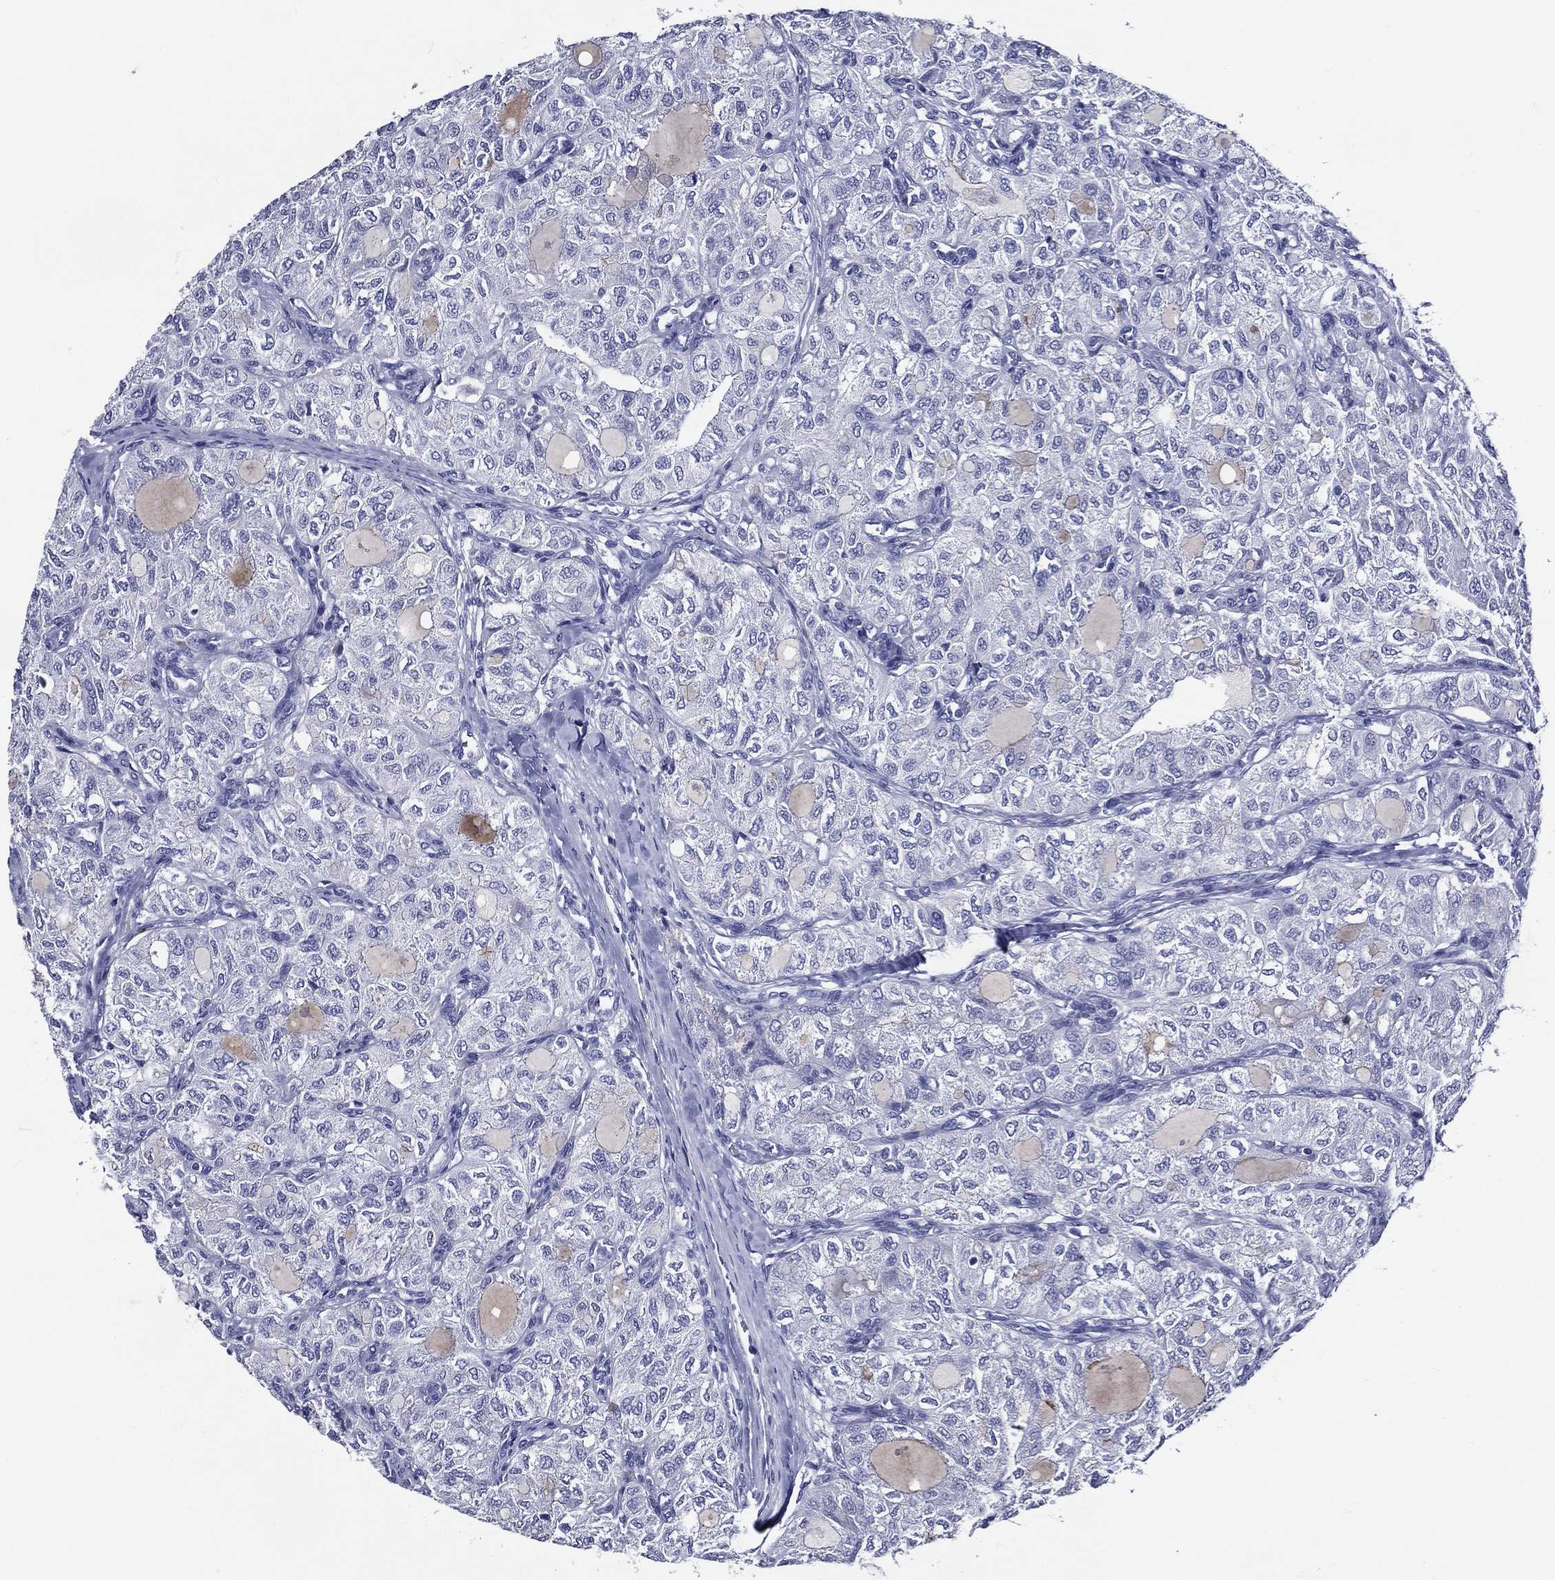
{"staining": {"intensity": "negative", "quantity": "none", "location": "none"}, "tissue": "thyroid cancer", "cell_type": "Tumor cells", "image_type": "cancer", "snomed": [{"axis": "morphology", "description": "Follicular adenoma carcinoma, NOS"}, {"axis": "topography", "description": "Thyroid gland"}], "caption": "Micrograph shows no significant protein expression in tumor cells of thyroid cancer. (DAB (3,3'-diaminobenzidine) immunohistochemistry with hematoxylin counter stain).", "gene": "ACE2", "patient": {"sex": "male", "age": 75}}